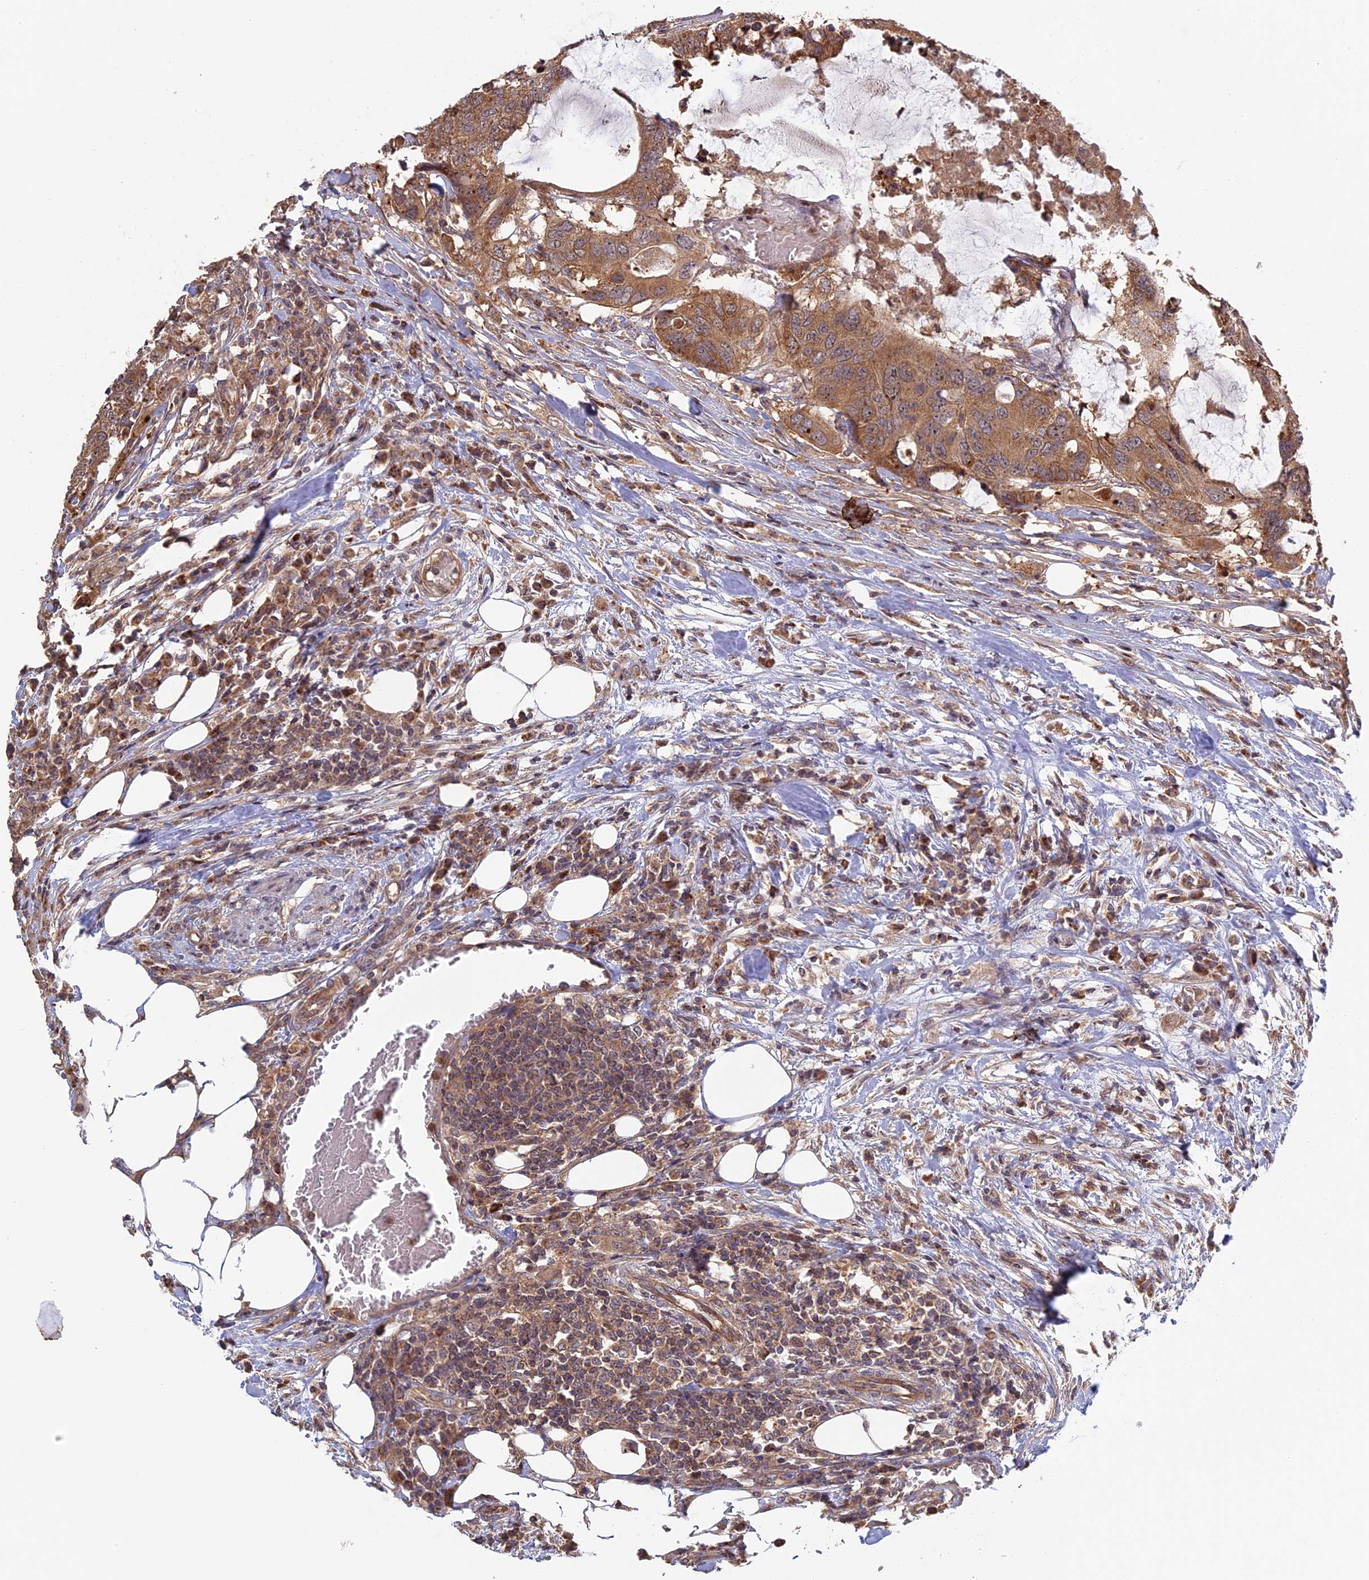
{"staining": {"intensity": "moderate", "quantity": ">75%", "location": "cytoplasmic/membranous,nuclear"}, "tissue": "colorectal cancer", "cell_type": "Tumor cells", "image_type": "cancer", "snomed": [{"axis": "morphology", "description": "Adenocarcinoma, NOS"}, {"axis": "topography", "description": "Colon"}], "caption": "Tumor cells exhibit medium levels of moderate cytoplasmic/membranous and nuclear staining in about >75% of cells in colorectal cancer. (IHC, brightfield microscopy, high magnification).", "gene": "FERMT1", "patient": {"sex": "male", "age": 71}}